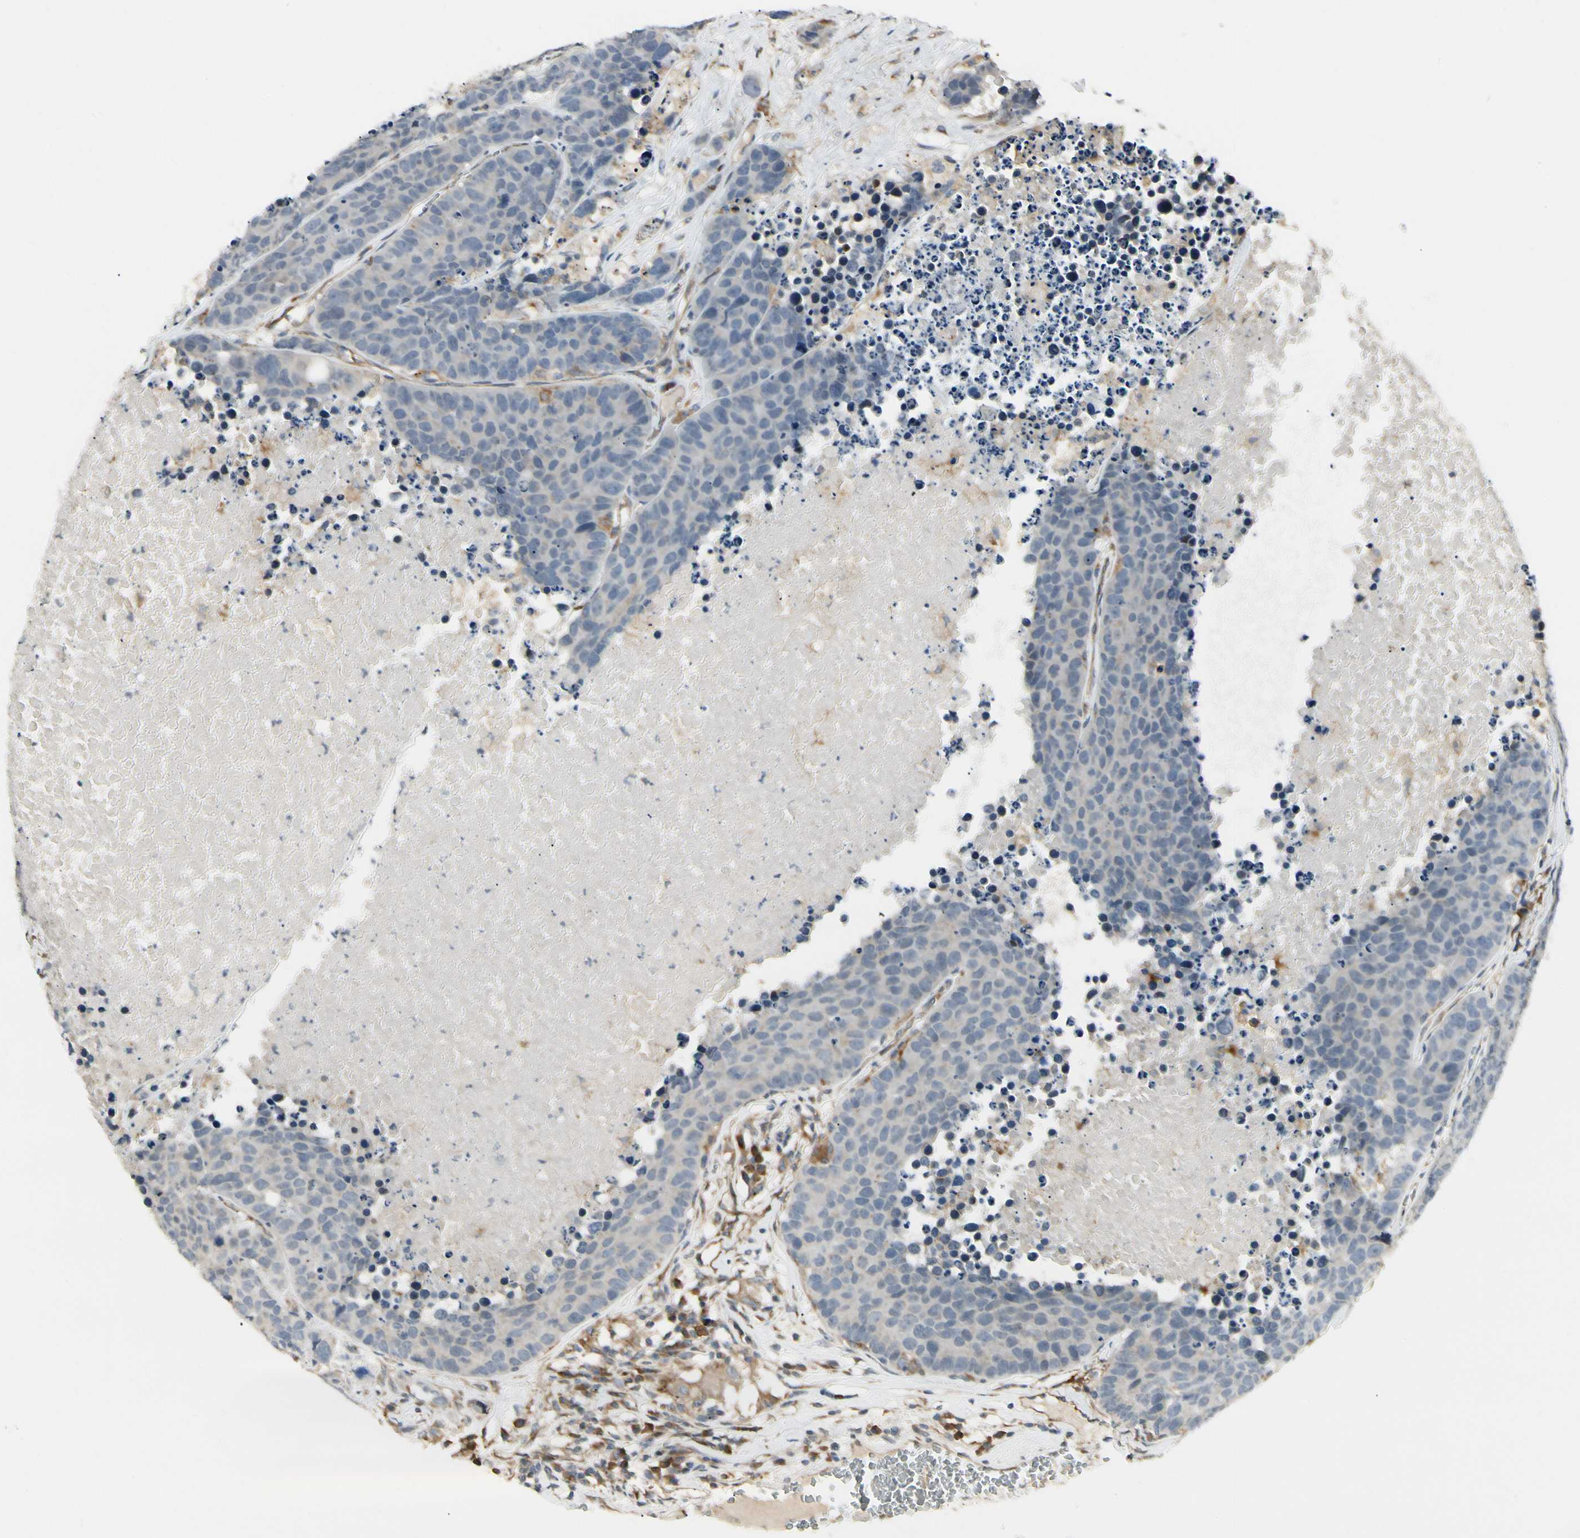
{"staining": {"intensity": "negative", "quantity": "none", "location": "none"}, "tissue": "carcinoid", "cell_type": "Tumor cells", "image_type": "cancer", "snomed": [{"axis": "morphology", "description": "Carcinoid, malignant, NOS"}, {"axis": "topography", "description": "Lung"}], "caption": "The image reveals no staining of tumor cells in malignant carcinoid.", "gene": "FNDC3B", "patient": {"sex": "male", "age": 60}}